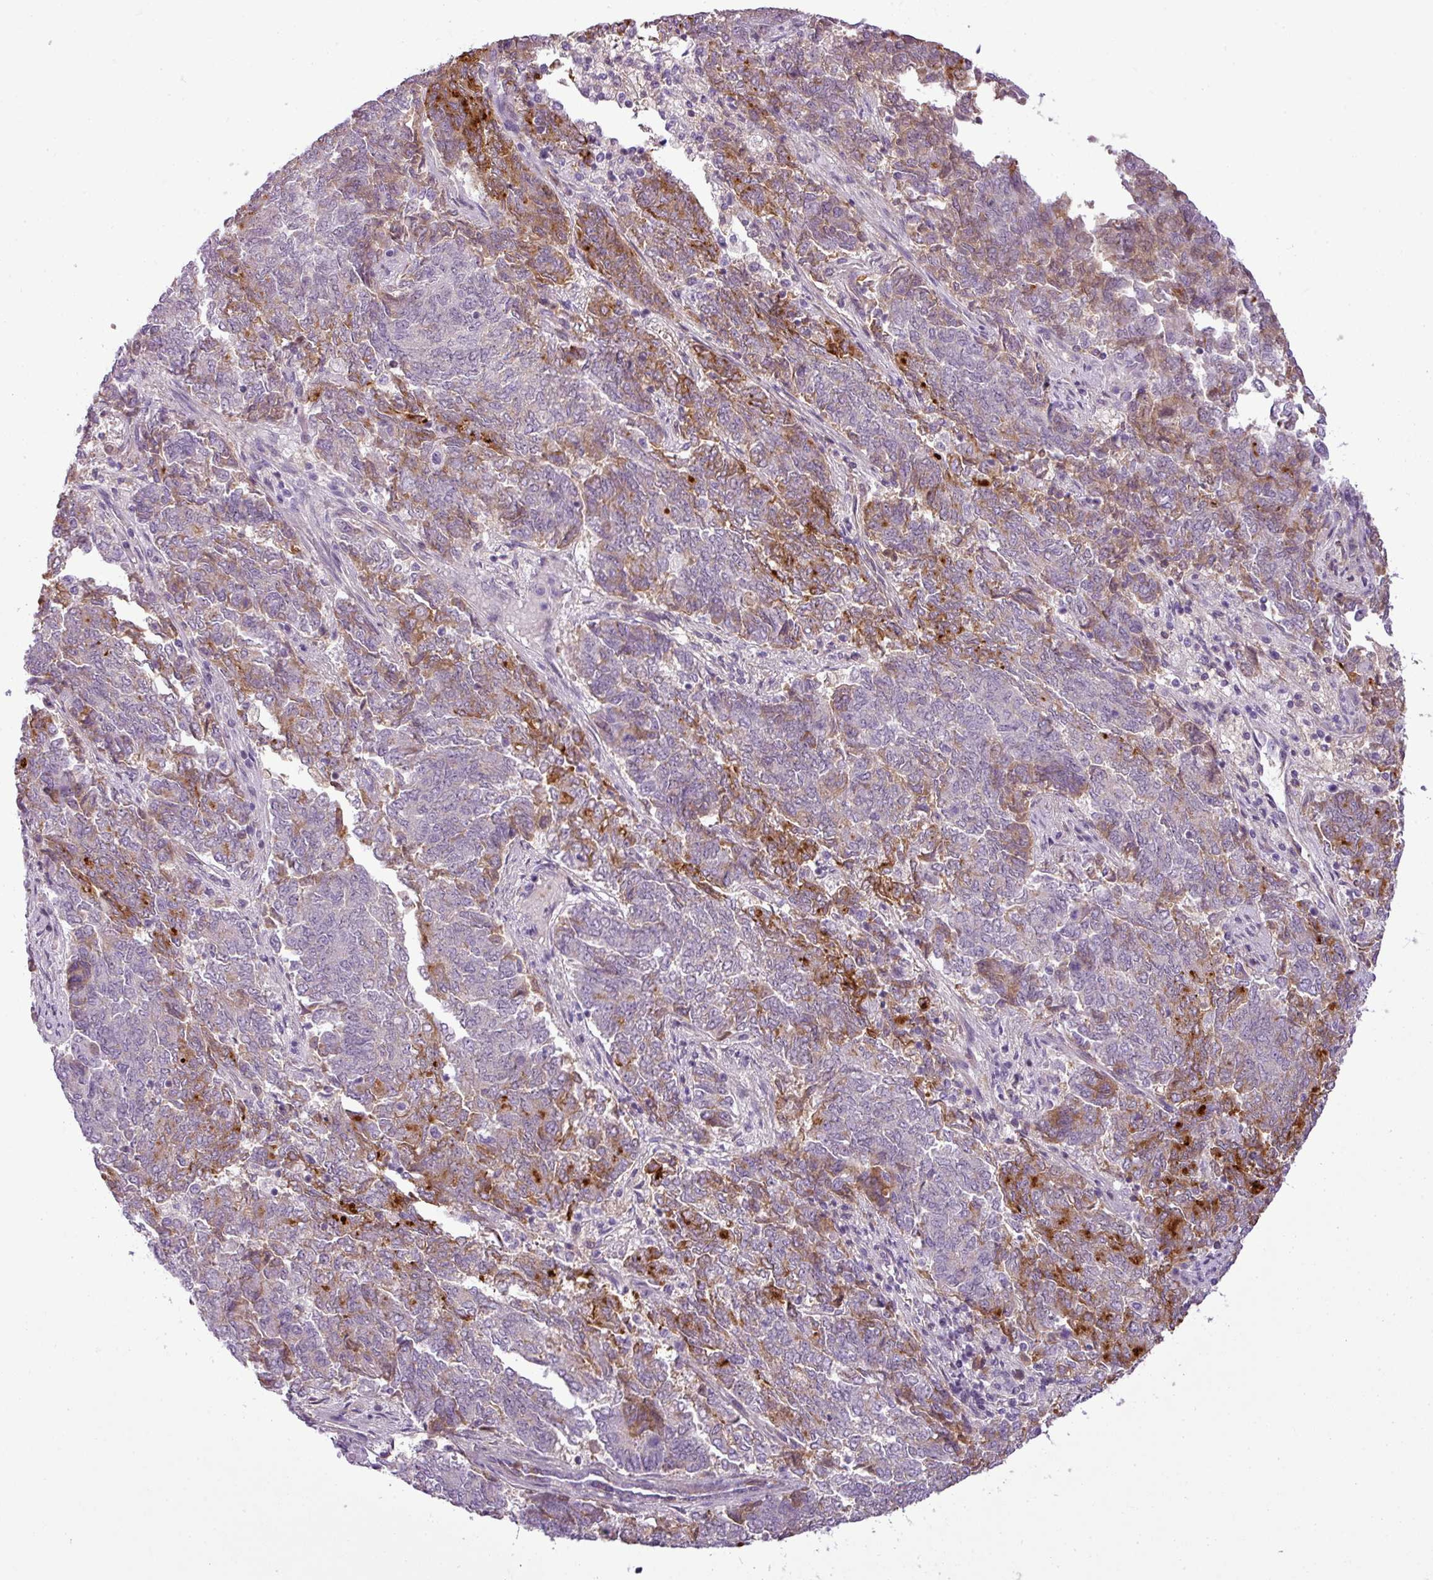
{"staining": {"intensity": "moderate", "quantity": "25%-75%", "location": "cytoplasmic/membranous"}, "tissue": "endometrial cancer", "cell_type": "Tumor cells", "image_type": "cancer", "snomed": [{"axis": "morphology", "description": "Adenocarcinoma, NOS"}, {"axis": "topography", "description": "Endometrium"}], "caption": "DAB immunohistochemical staining of human endometrial adenocarcinoma shows moderate cytoplasmic/membranous protein staining in about 25%-75% of tumor cells.", "gene": "C4B", "patient": {"sex": "female", "age": 80}}